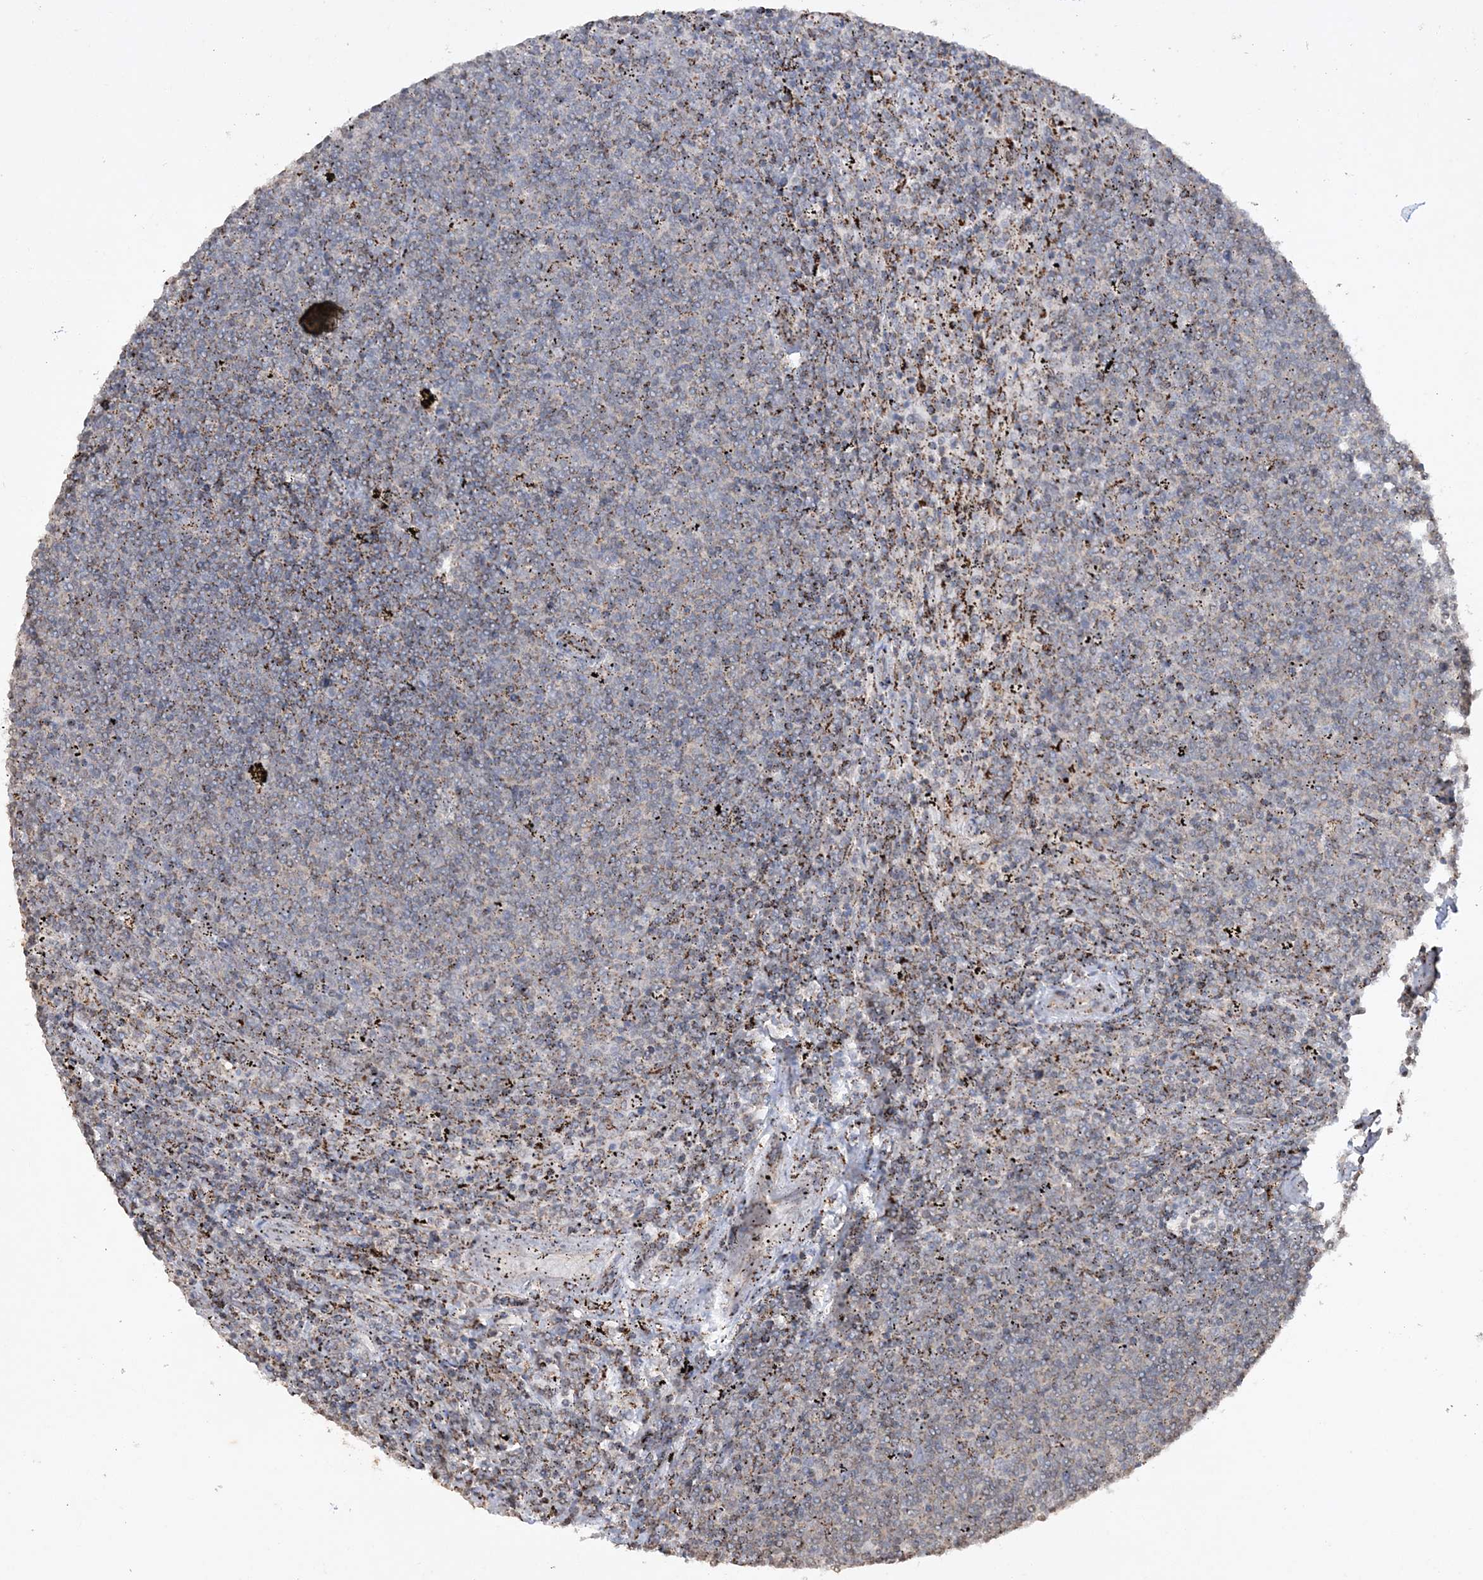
{"staining": {"intensity": "weak", "quantity": "<25%", "location": "cytoplasmic/membranous"}, "tissue": "lymphoma", "cell_type": "Tumor cells", "image_type": "cancer", "snomed": [{"axis": "morphology", "description": "Malignant lymphoma, non-Hodgkin's type, Low grade"}, {"axis": "topography", "description": "Spleen"}], "caption": "Tumor cells show no significant positivity in malignant lymphoma, non-Hodgkin's type (low-grade). (DAB (3,3'-diaminobenzidine) immunohistochemistry with hematoxylin counter stain).", "gene": "TTC7A", "patient": {"sex": "female", "age": 50}}